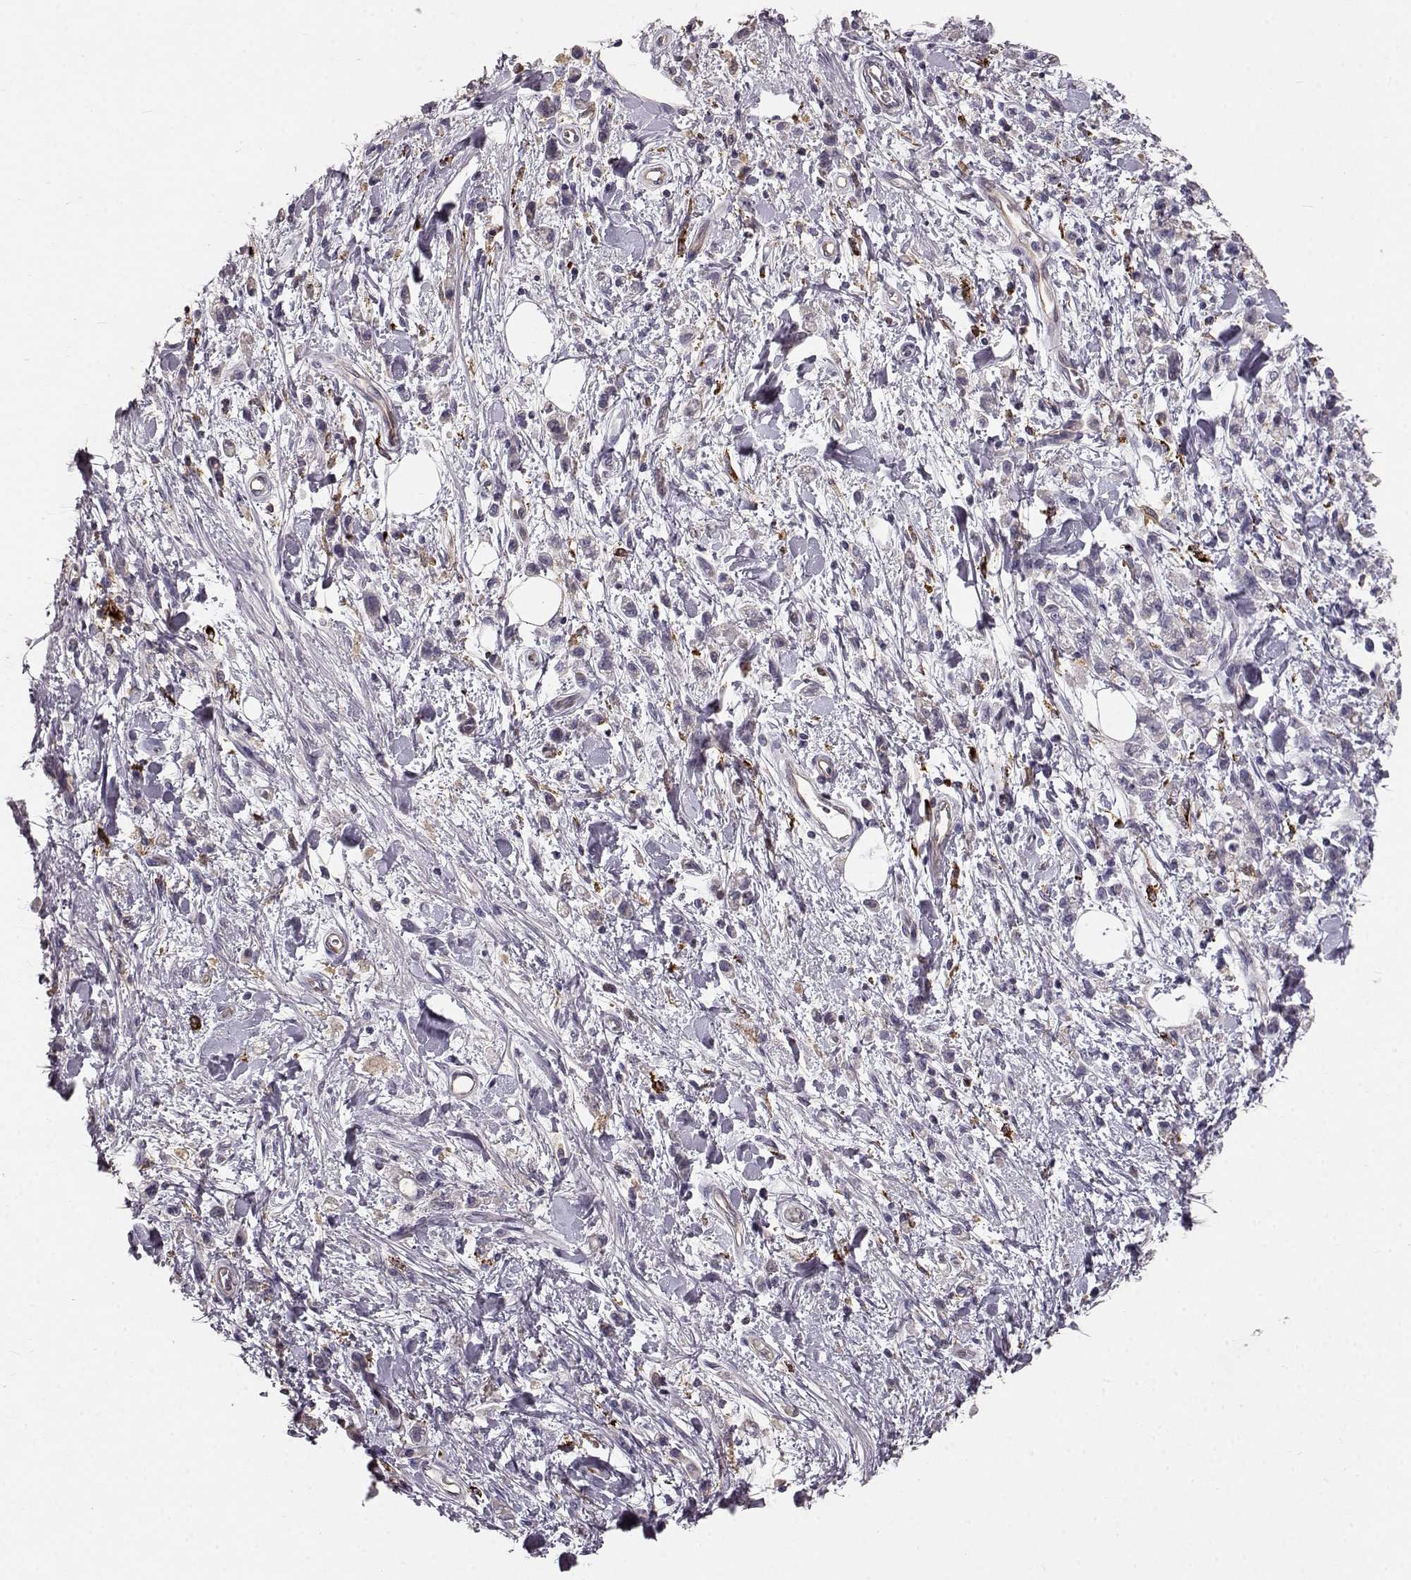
{"staining": {"intensity": "negative", "quantity": "none", "location": "none"}, "tissue": "stomach cancer", "cell_type": "Tumor cells", "image_type": "cancer", "snomed": [{"axis": "morphology", "description": "Adenocarcinoma, NOS"}, {"axis": "topography", "description": "Stomach"}], "caption": "This histopathology image is of stomach adenocarcinoma stained with immunohistochemistry to label a protein in brown with the nuclei are counter-stained blue. There is no positivity in tumor cells.", "gene": "CCNF", "patient": {"sex": "male", "age": 77}}